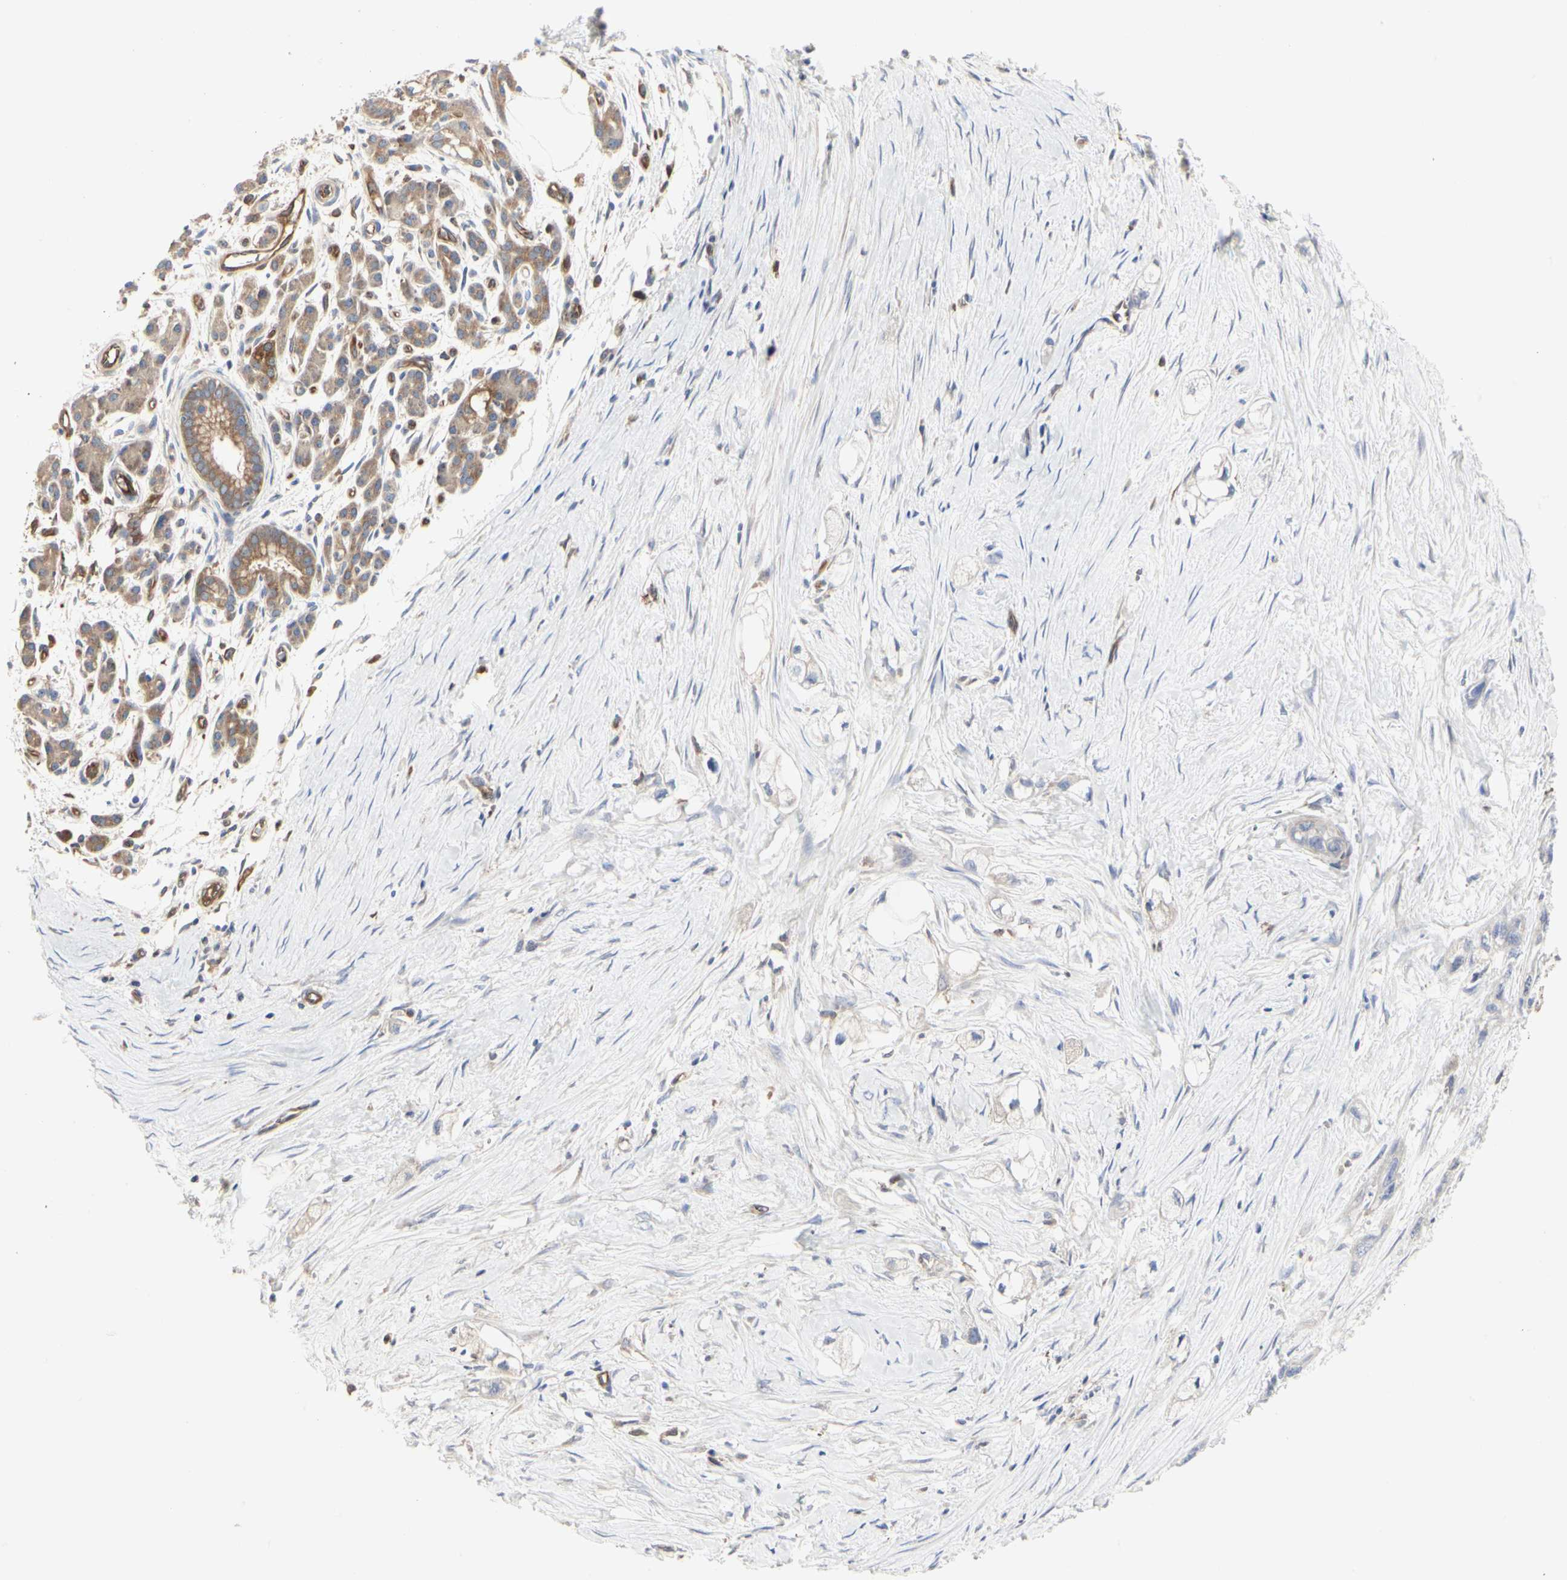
{"staining": {"intensity": "weak", "quantity": ">75%", "location": "cytoplasmic/membranous"}, "tissue": "pancreatic cancer", "cell_type": "Tumor cells", "image_type": "cancer", "snomed": [{"axis": "morphology", "description": "Adenocarcinoma, NOS"}, {"axis": "topography", "description": "Pancreas"}], "caption": "IHC of pancreatic adenocarcinoma reveals low levels of weak cytoplasmic/membranous staining in about >75% of tumor cells. The protein of interest is shown in brown color, while the nuclei are stained blue.", "gene": "C3orf52", "patient": {"sex": "male", "age": 74}}